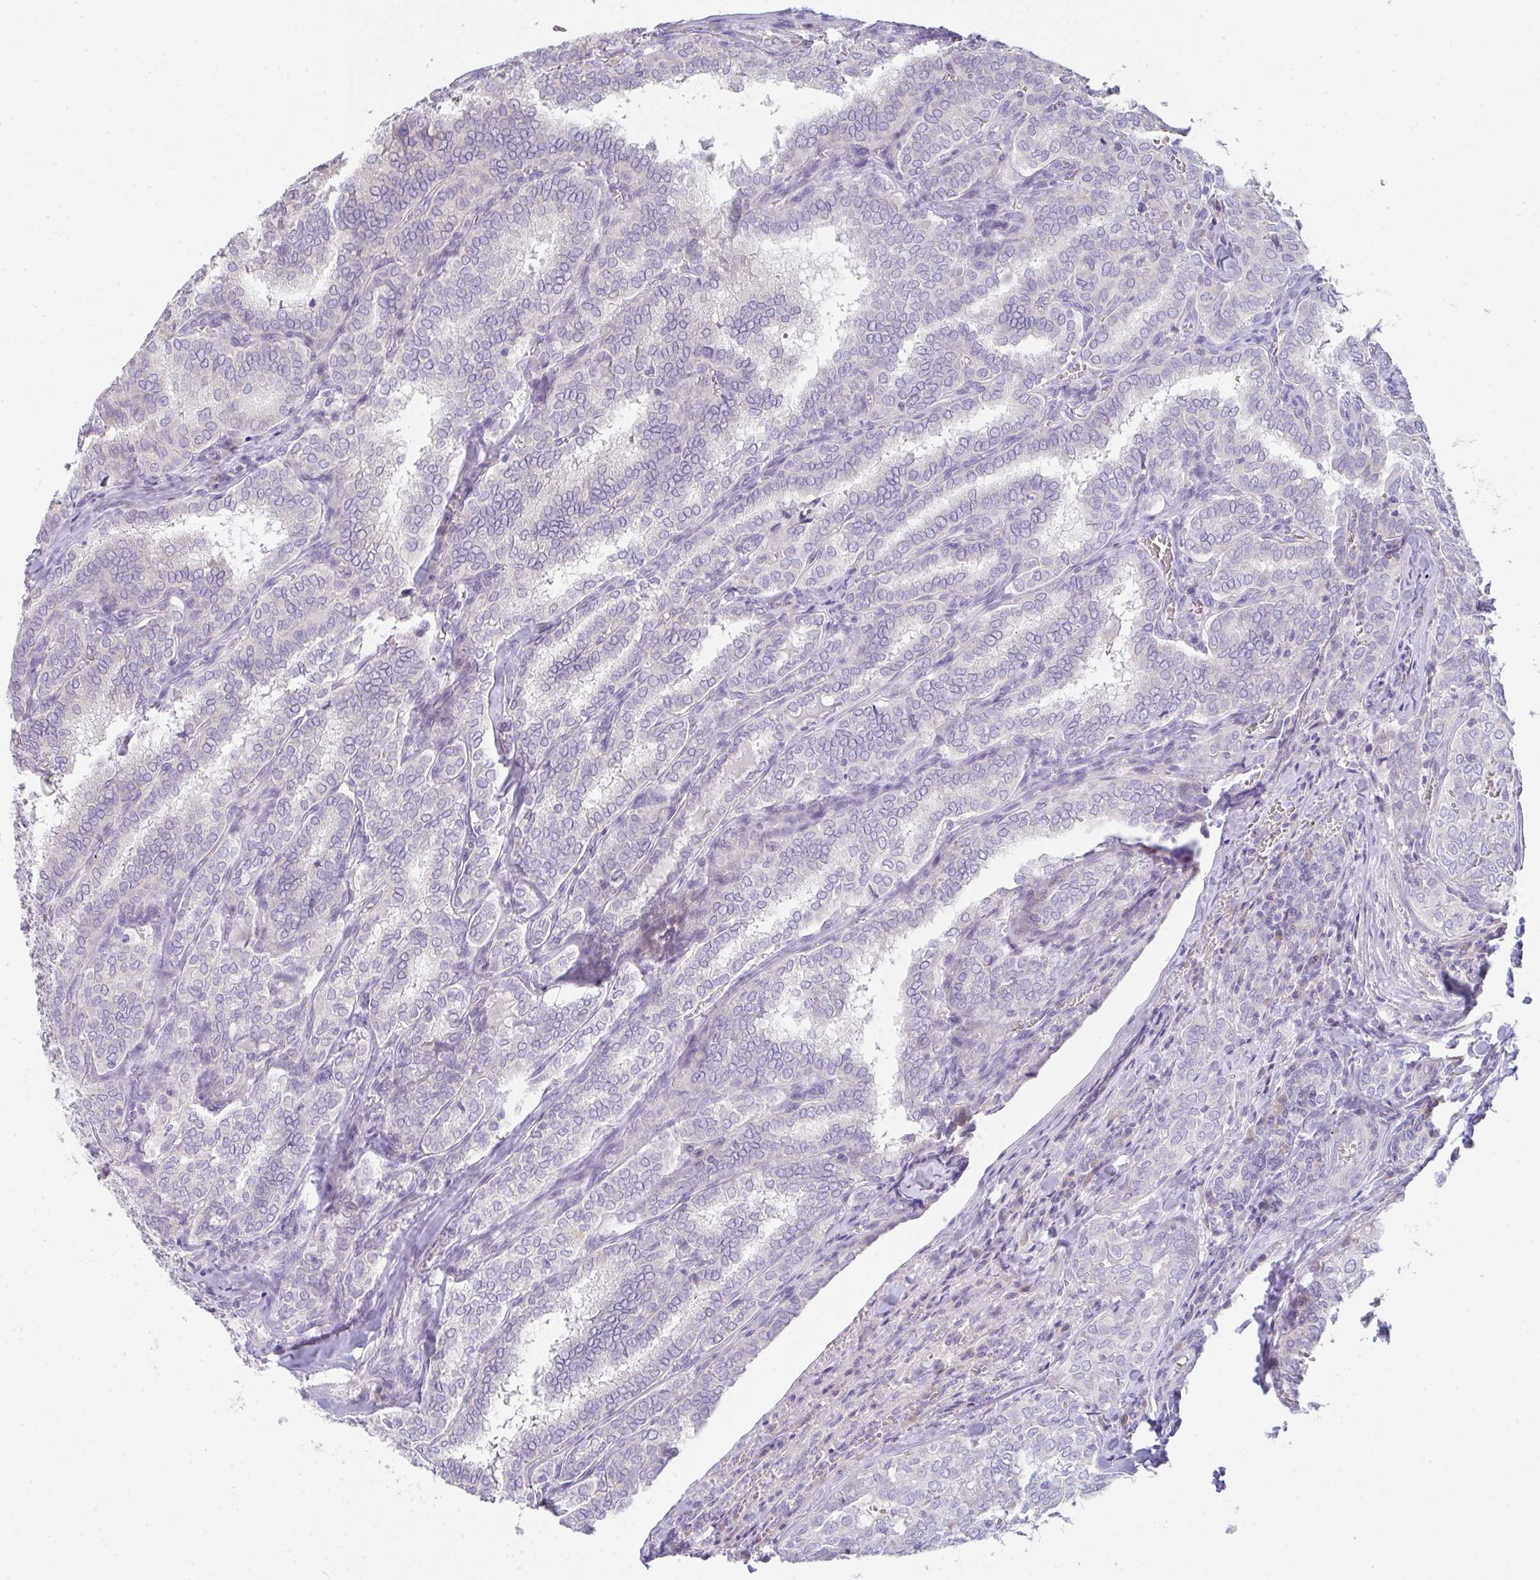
{"staining": {"intensity": "negative", "quantity": "none", "location": "none"}, "tissue": "thyroid cancer", "cell_type": "Tumor cells", "image_type": "cancer", "snomed": [{"axis": "morphology", "description": "Papillary adenocarcinoma, NOS"}, {"axis": "topography", "description": "Thyroid gland"}], "caption": "Immunohistochemical staining of thyroid cancer (papillary adenocarcinoma) displays no significant staining in tumor cells.", "gene": "CACNA1S", "patient": {"sex": "female", "age": 30}}